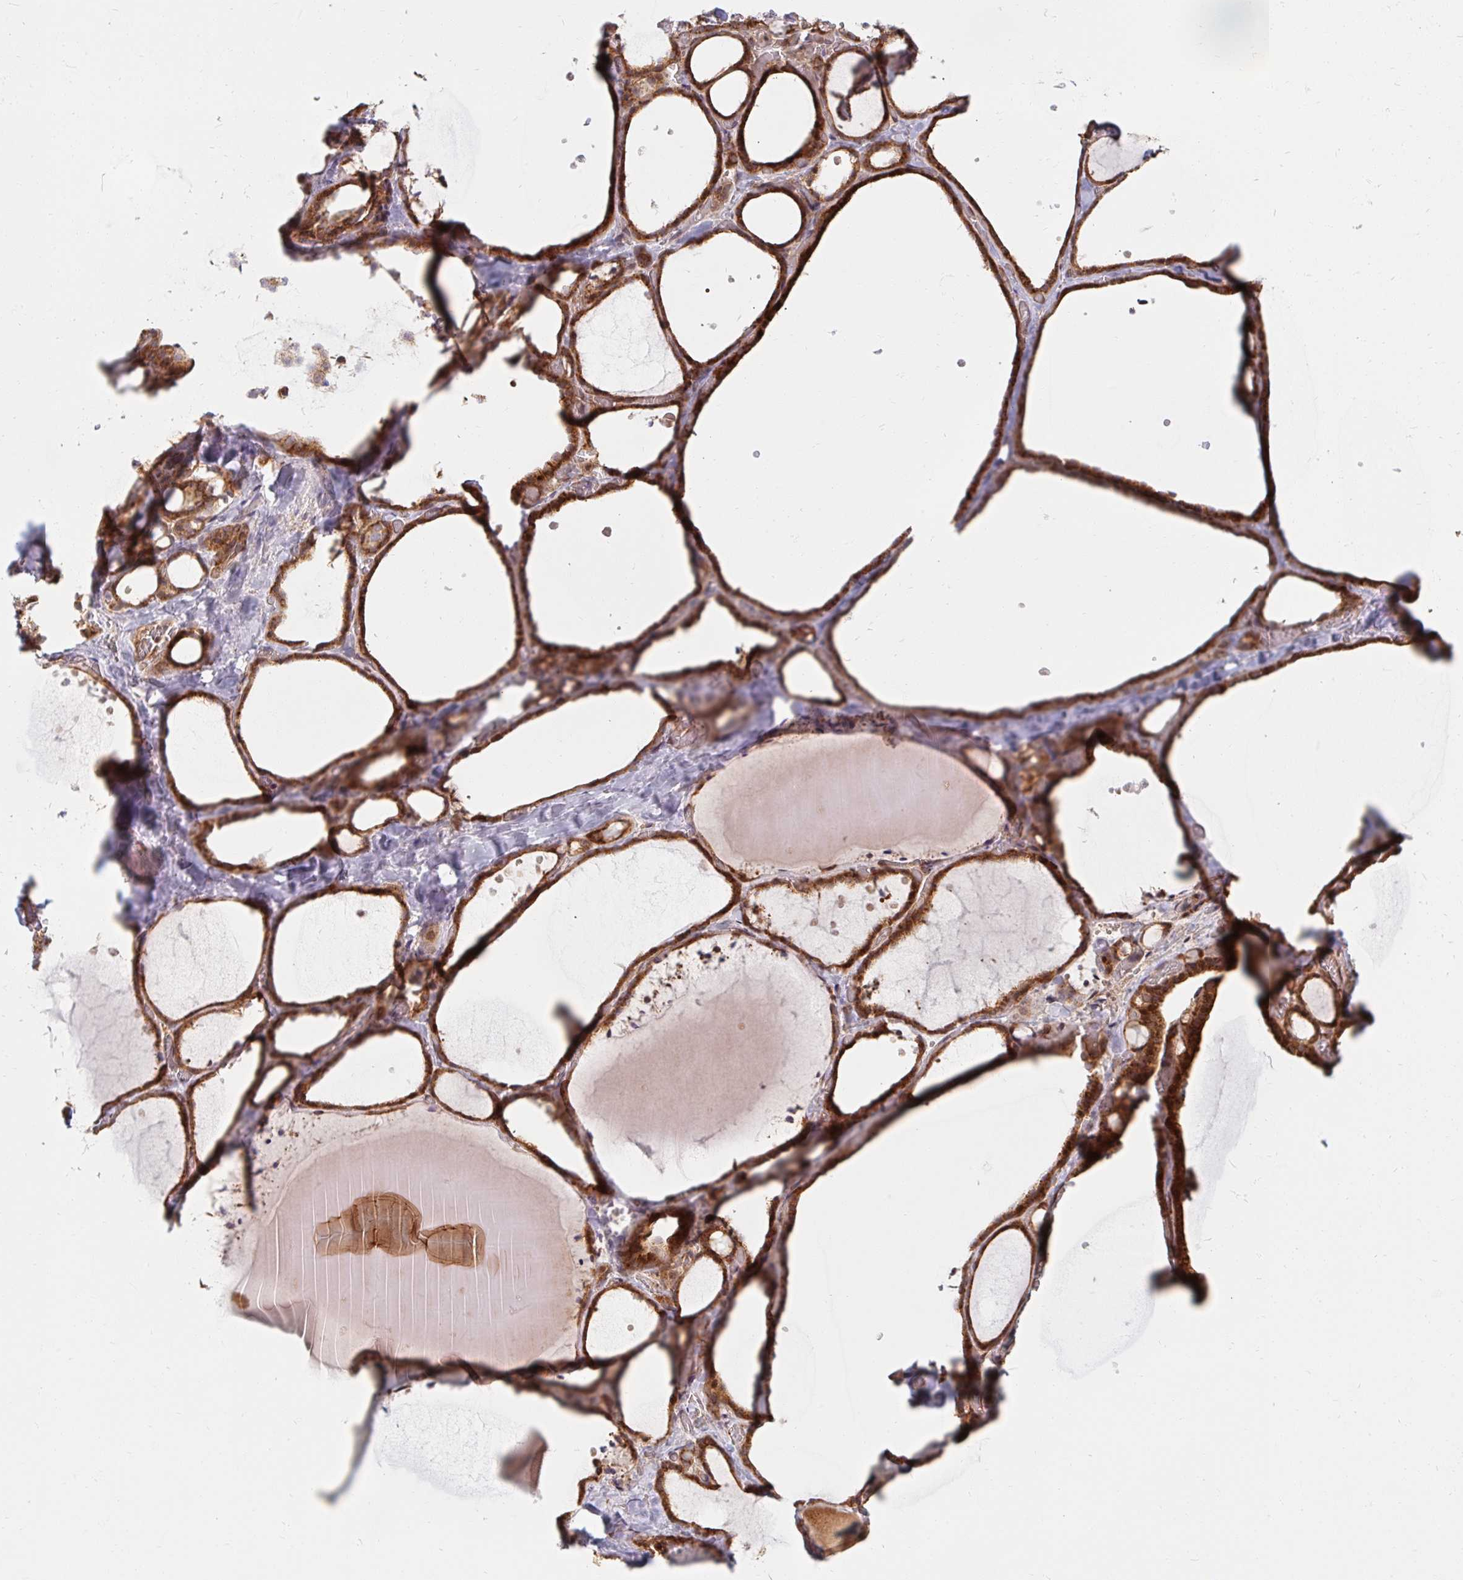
{"staining": {"intensity": "moderate", "quantity": ">75%", "location": "cytoplasmic/membranous"}, "tissue": "thyroid gland", "cell_type": "Glandular cells", "image_type": "normal", "snomed": [{"axis": "morphology", "description": "Normal tissue, NOS"}, {"axis": "topography", "description": "Thyroid gland"}], "caption": "A brown stain shows moderate cytoplasmic/membranous staining of a protein in glandular cells of unremarkable human thyroid gland.", "gene": "BTF3", "patient": {"sex": "female", "age": 36}}